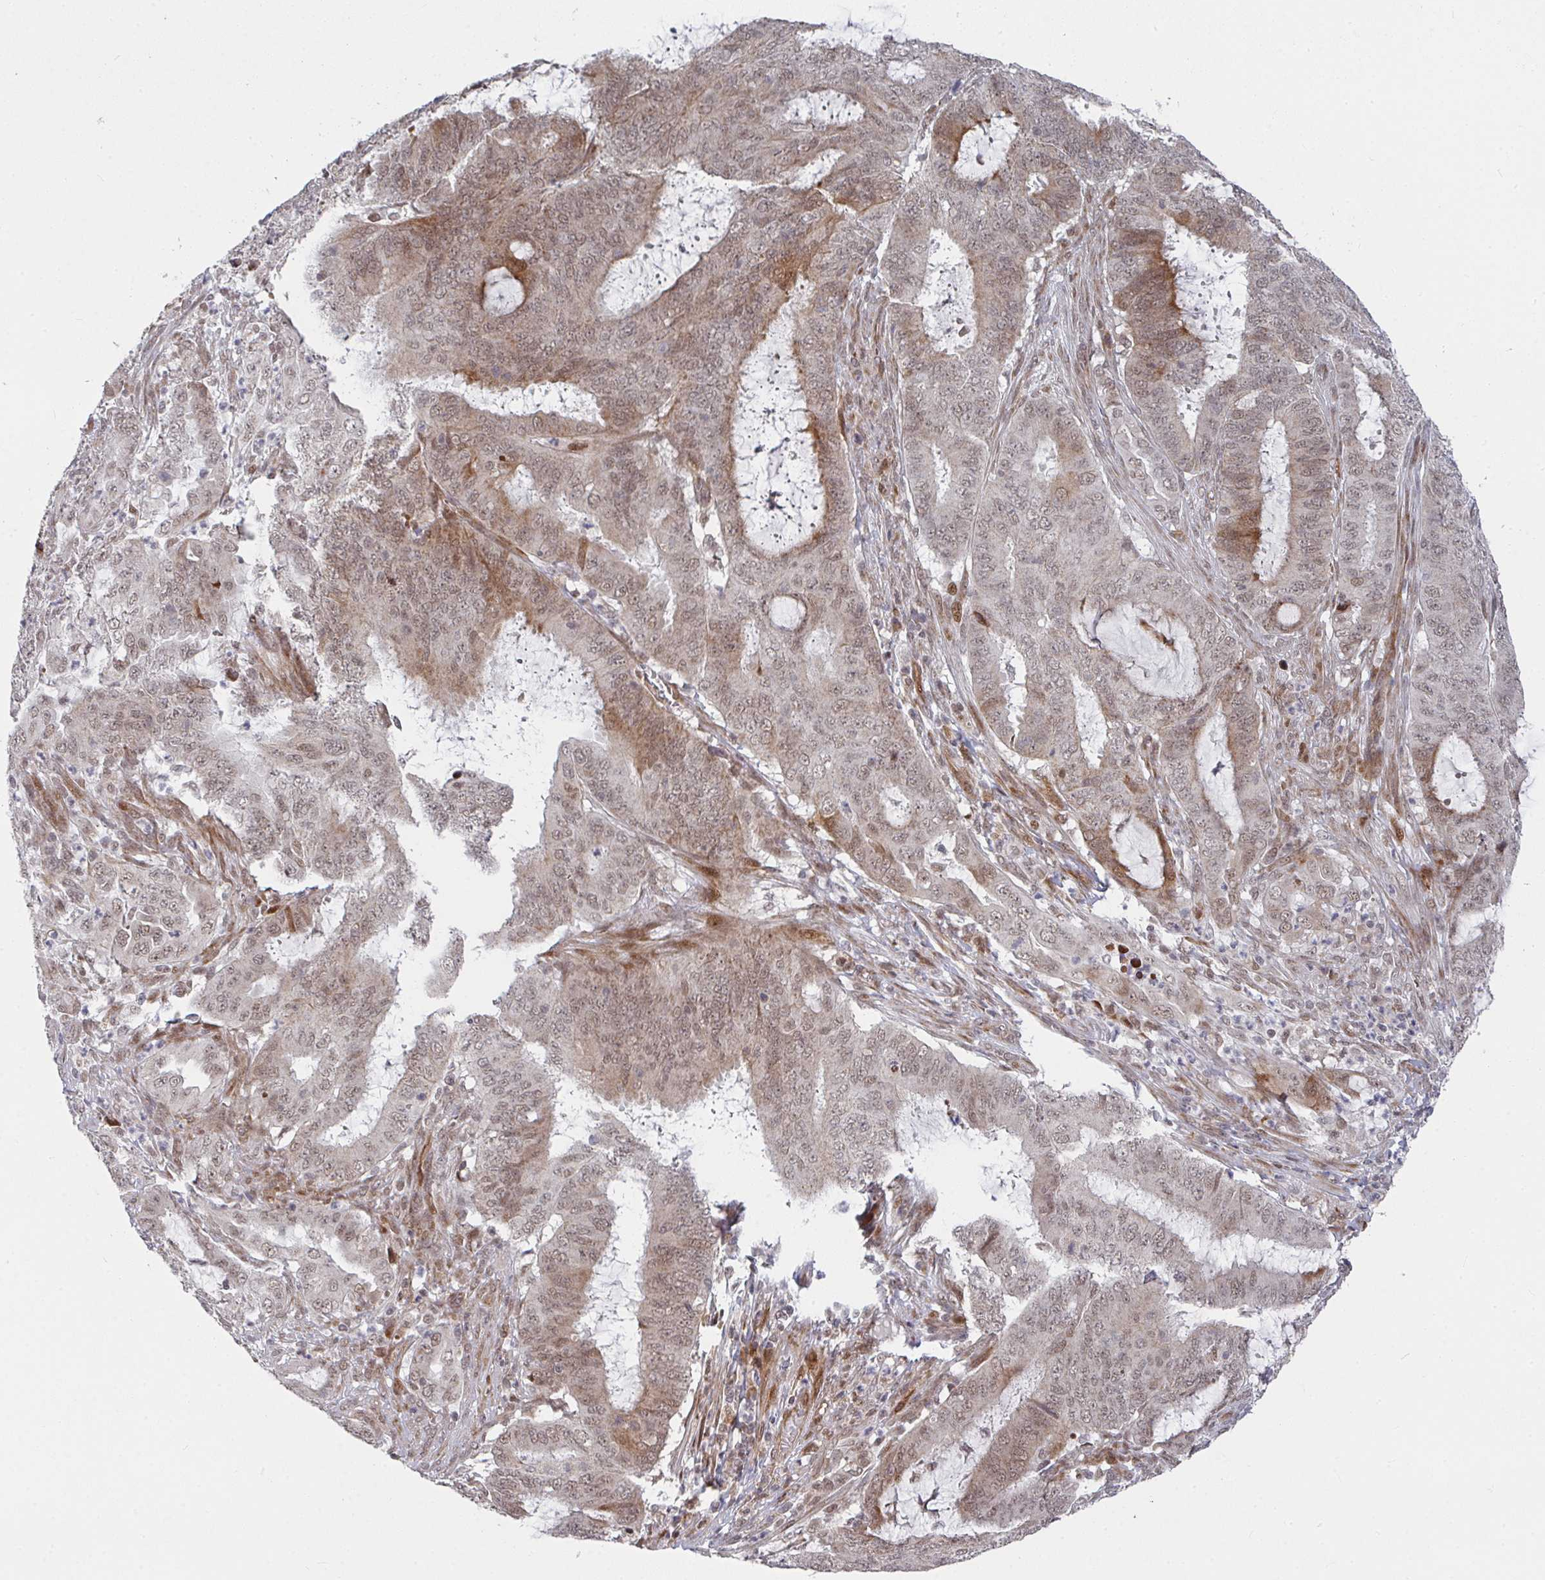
{"staining": {"intensity": "moderate", "quantity": ">75%", "location": "cytoplasmic/membranous,nuclear"}, "tissue": "endometrial cancer", "cell_type": "Tumor cells", "image_type": "cancer", "snomed": [{"axis": "morphology", "description": "Adenocarcinoma, NOS"}, {"axis": "topography", "description": "Endometrium"}], "caption": "This is a micrograph of immunohistochemistry (IHC) staining of endometrial adenocarcinoma, which shows moderate positivity in the cytoplasmic/membranous and nuclear of tumor cells.", "gene": "RBBP5", "patient": {"sex": "female", "age": 51}}